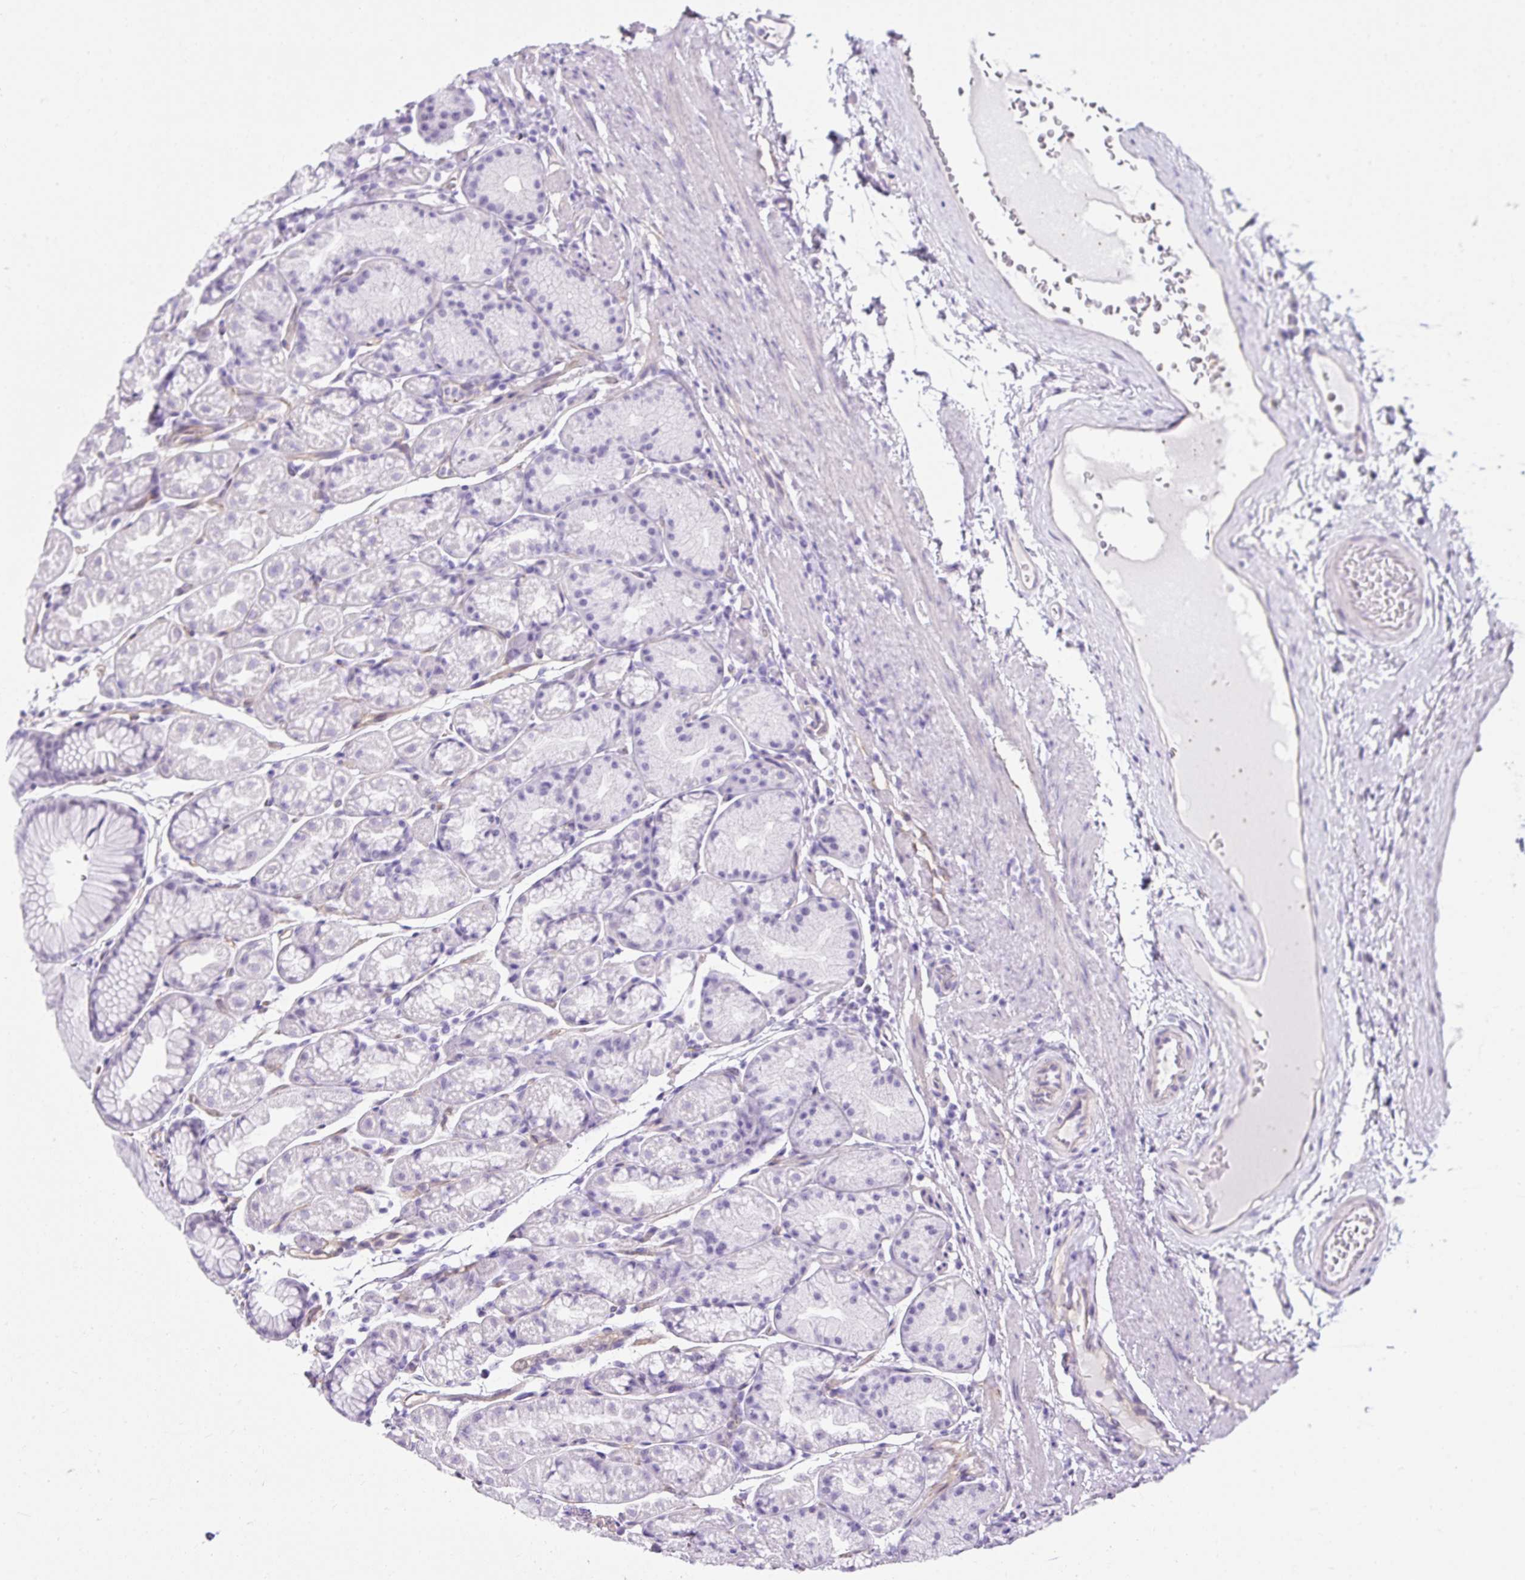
{"staining": {"intensity": "negative", "quantity": "none", "location": "none"}, "tissue": "stomach", "cell_type": "Glandular cells", "image_type": "normal", "snomed": [{"axis": "morphology", "description": "Normal tissue, NOS"}, {"axis": "topography", "description": "Stomach, lower"}], "caption": "Immunohistochemistry (IHC) of benign stomach demonstrates no staining in glandular cells.", "gene": "KRT12", "patient": {"sex": "male", "age": 67}}